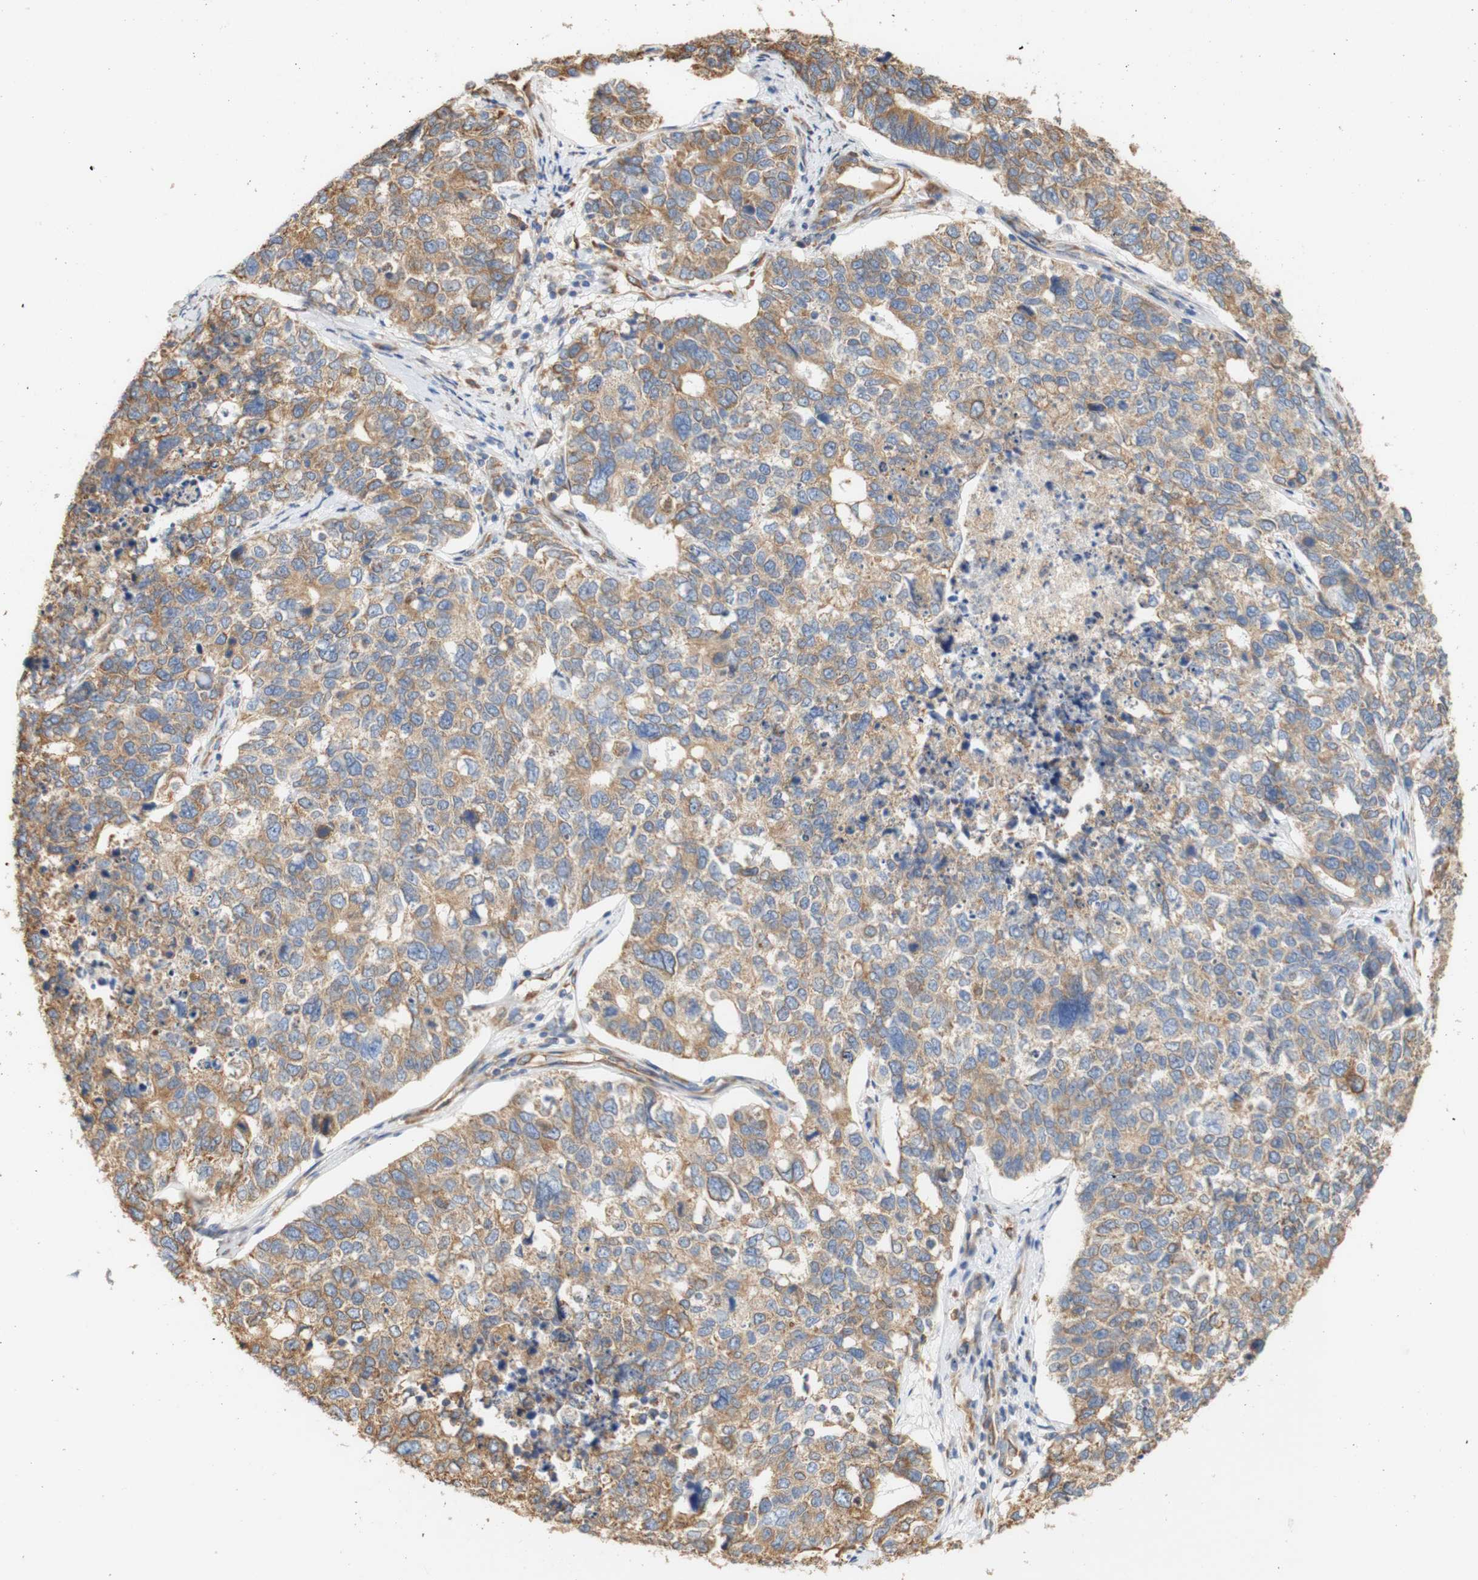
{"staining": {"intensity": "moderate", "quantity": ">75%", "location": "cytoplasmic/membranous"}, "tissue": "cervical cancer", "cell_type": "Tumor cells", "image_type": "cancer", "snomed": [{"axis": "morphology", "description": "Squamous cell carcinoma, NOS"}, {"axis": "topography", "description": "Cervix"}], "caption": "An immunohistochemistry (IHC) photomicrograph of tumor tissue is shown. Protein staining in brown labels moderate cytoplasmic/membranous positivity in cervical cancer within tumor cells.", "gene": "EIF2AK4", "patient": {"sex": "female", "age": 63}}